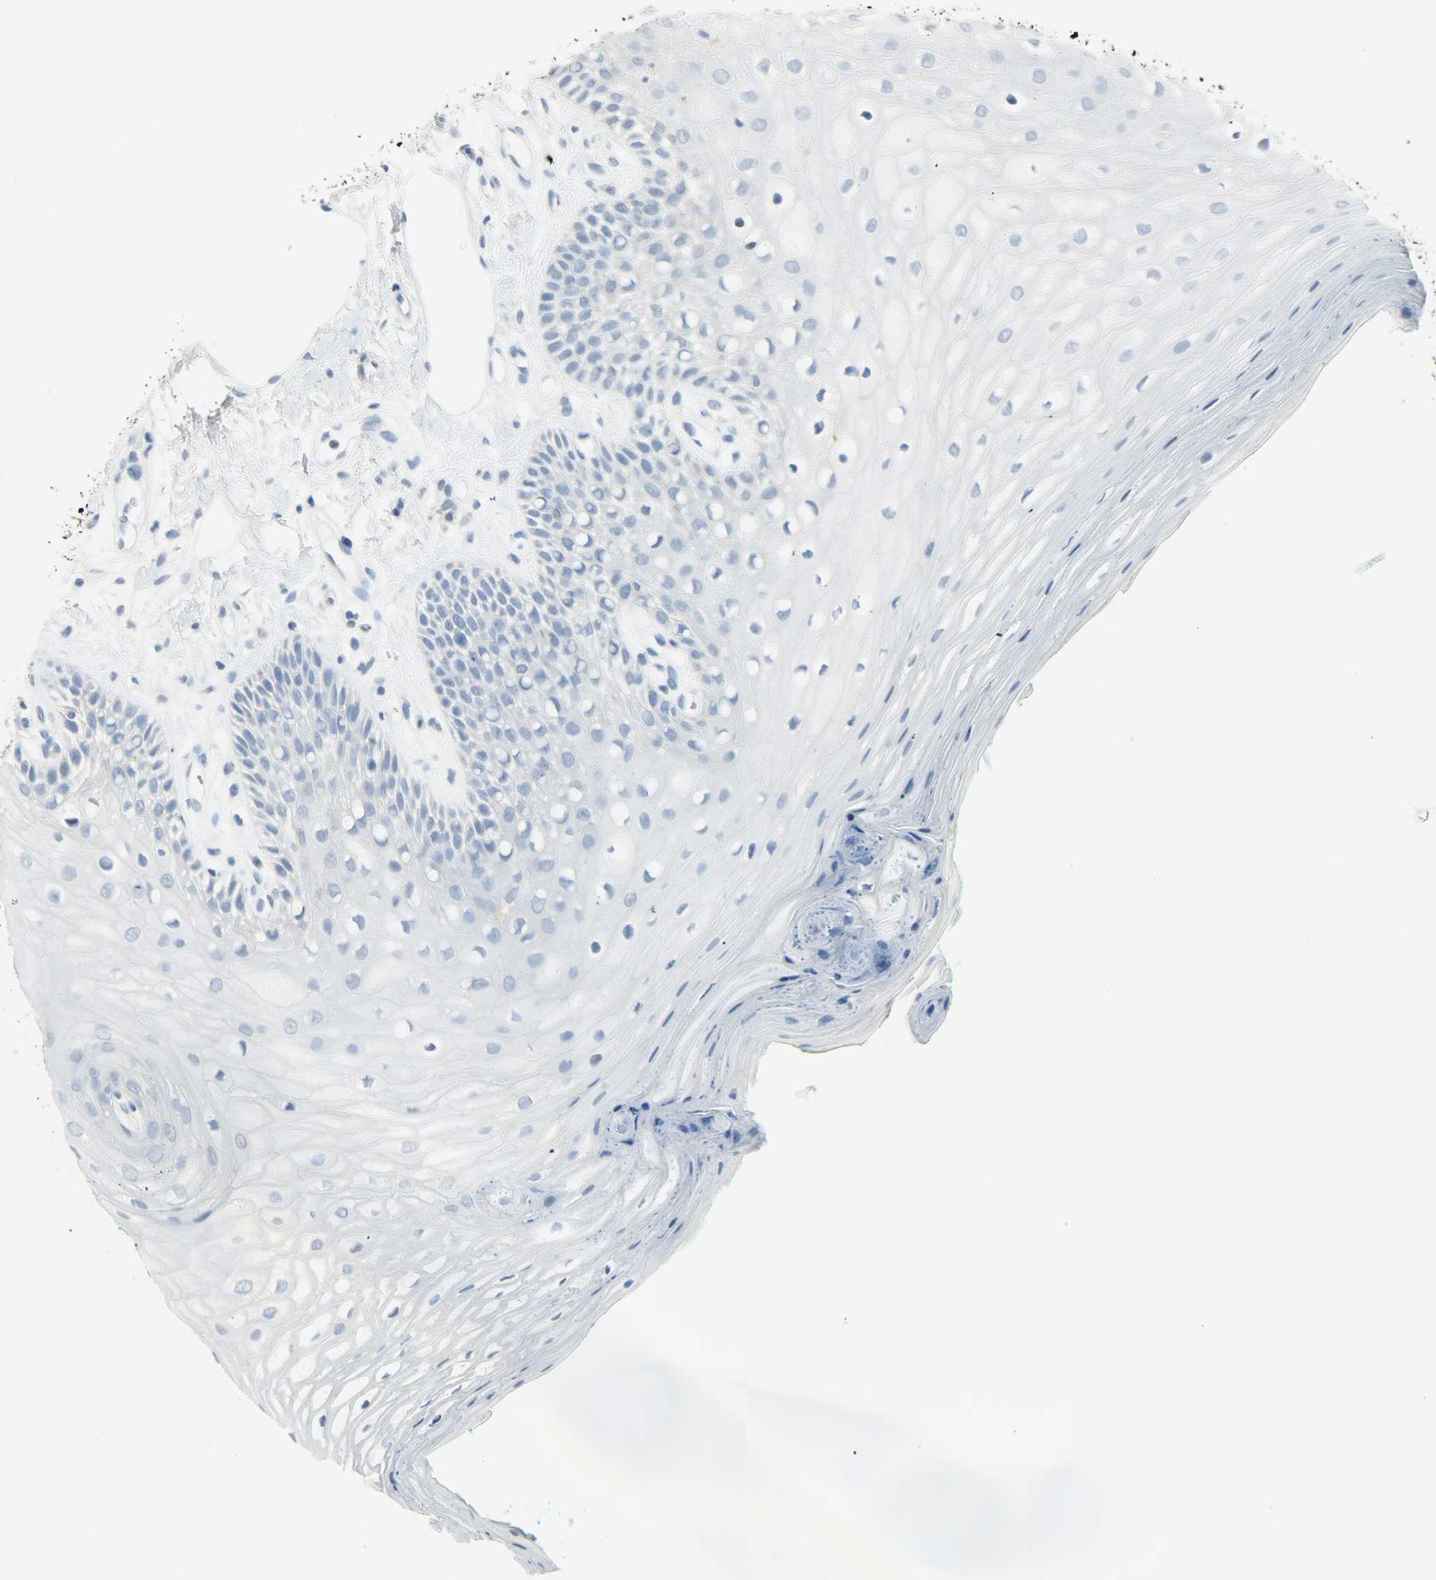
{"staining": {"intensity": "negative", "quantity": "none", "location": "none"}, "tissue": "oral mucosa", "cell_type": "Squamous epithelial cells", "image_type": "normal", "snomed": [{"axis": "morphology", "description": "Normal tissue, NOS"}, {"axis": "morphology", "description": "Squamous cell carcinoma, NOS"}, {"axis": "topography", "description": "Skeletal muscle"}, {"axis": "topography", "description": "Oral tissue"}, {"axis": "topography", "description": "Head-Neck"}], "caption": "This is an immunohistochemistry micrograph of benign oral mucosa. There is no positivity in squamous epithelial cells.", "gene": "PTPN6", "patient": {"sex": "female", "age": 84}}